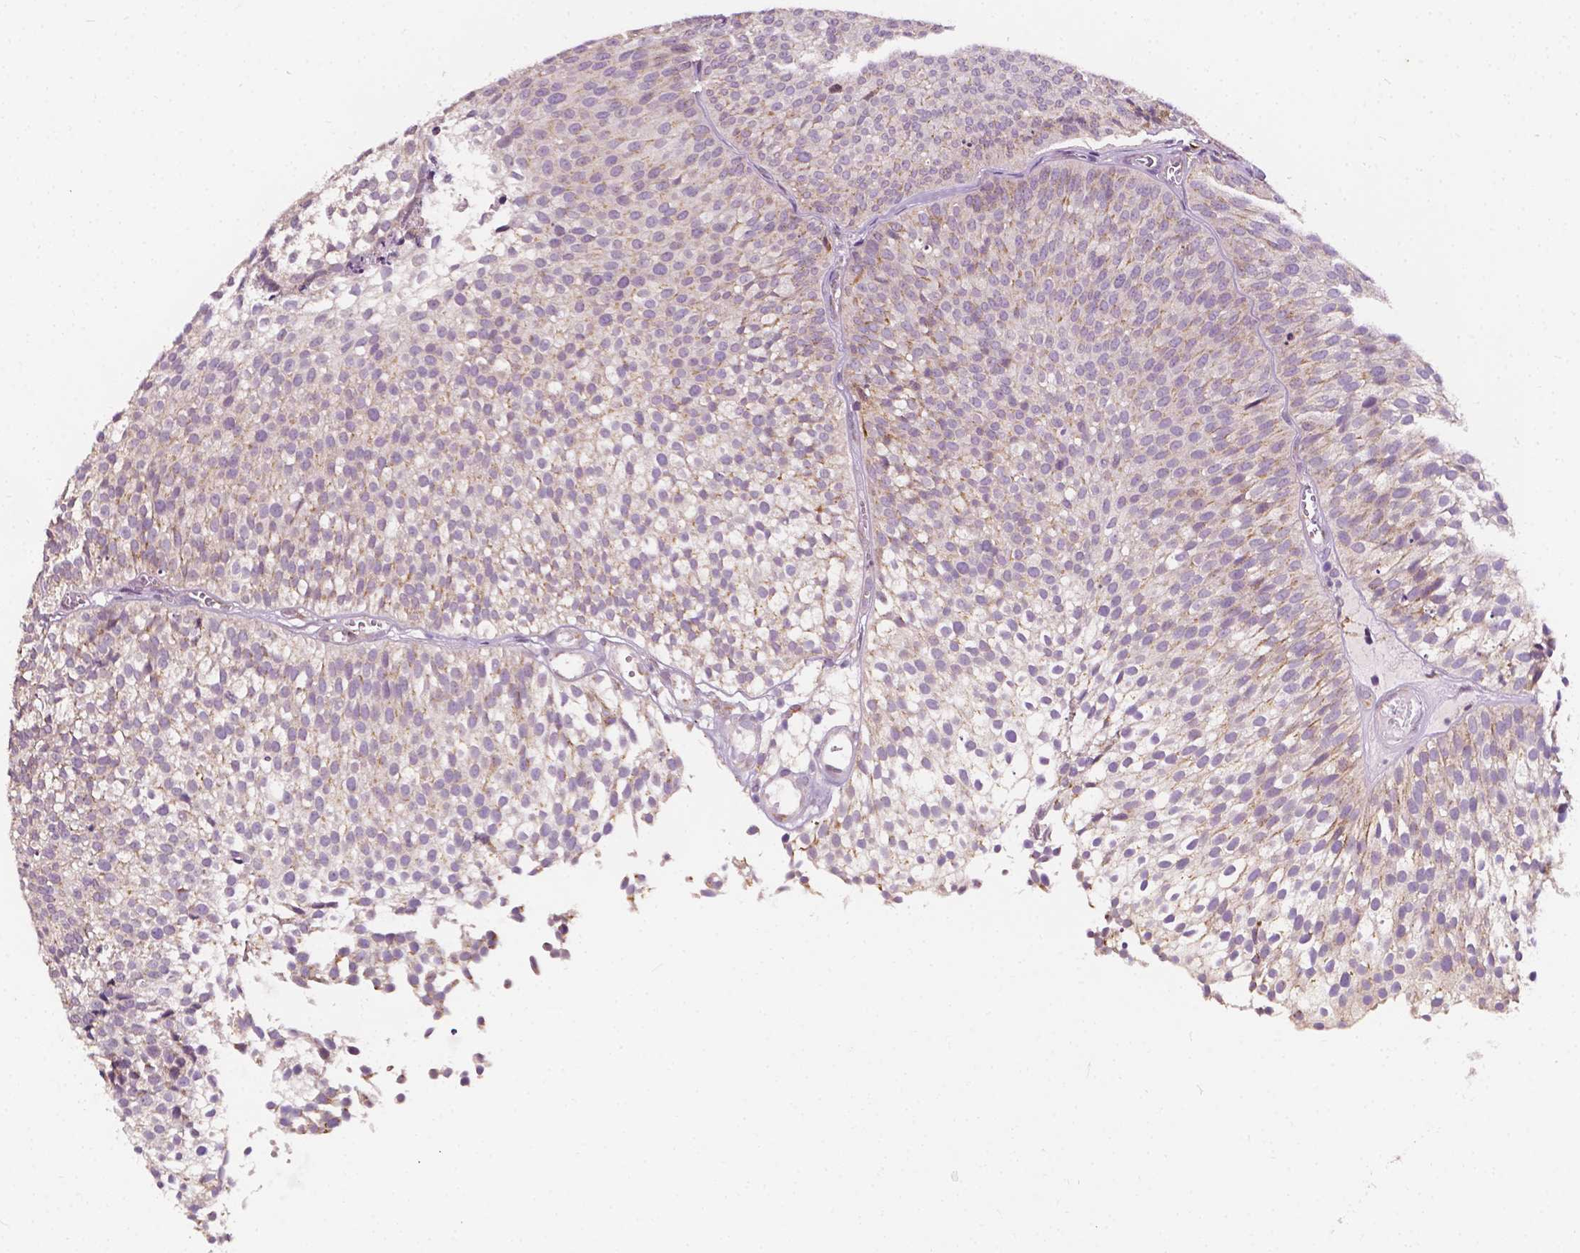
{"staining": {"intensity": "weak", "quantity": "25%-75%", "location": "cytoplasmic/membranous"}, "tissue": "urothelial cancer", "cell_type": "Tumor cells", "image_type": "cancer", "snomed": [{"axis": "morphology", "description": "Urothelial carcinoma, Low grade"}, {"axis": "topography", "description": "Urinary bladder"}], "caption": "Immunohistochemistry (IHC) of human urothelial carcinoma (low-grade) exhibits low levels of weak cytoplasmic/membranous staining in approximately 25%-75% of tumor cells.", "gene": "EBAG9", "patient": {"sex": "male", "age": 91}}